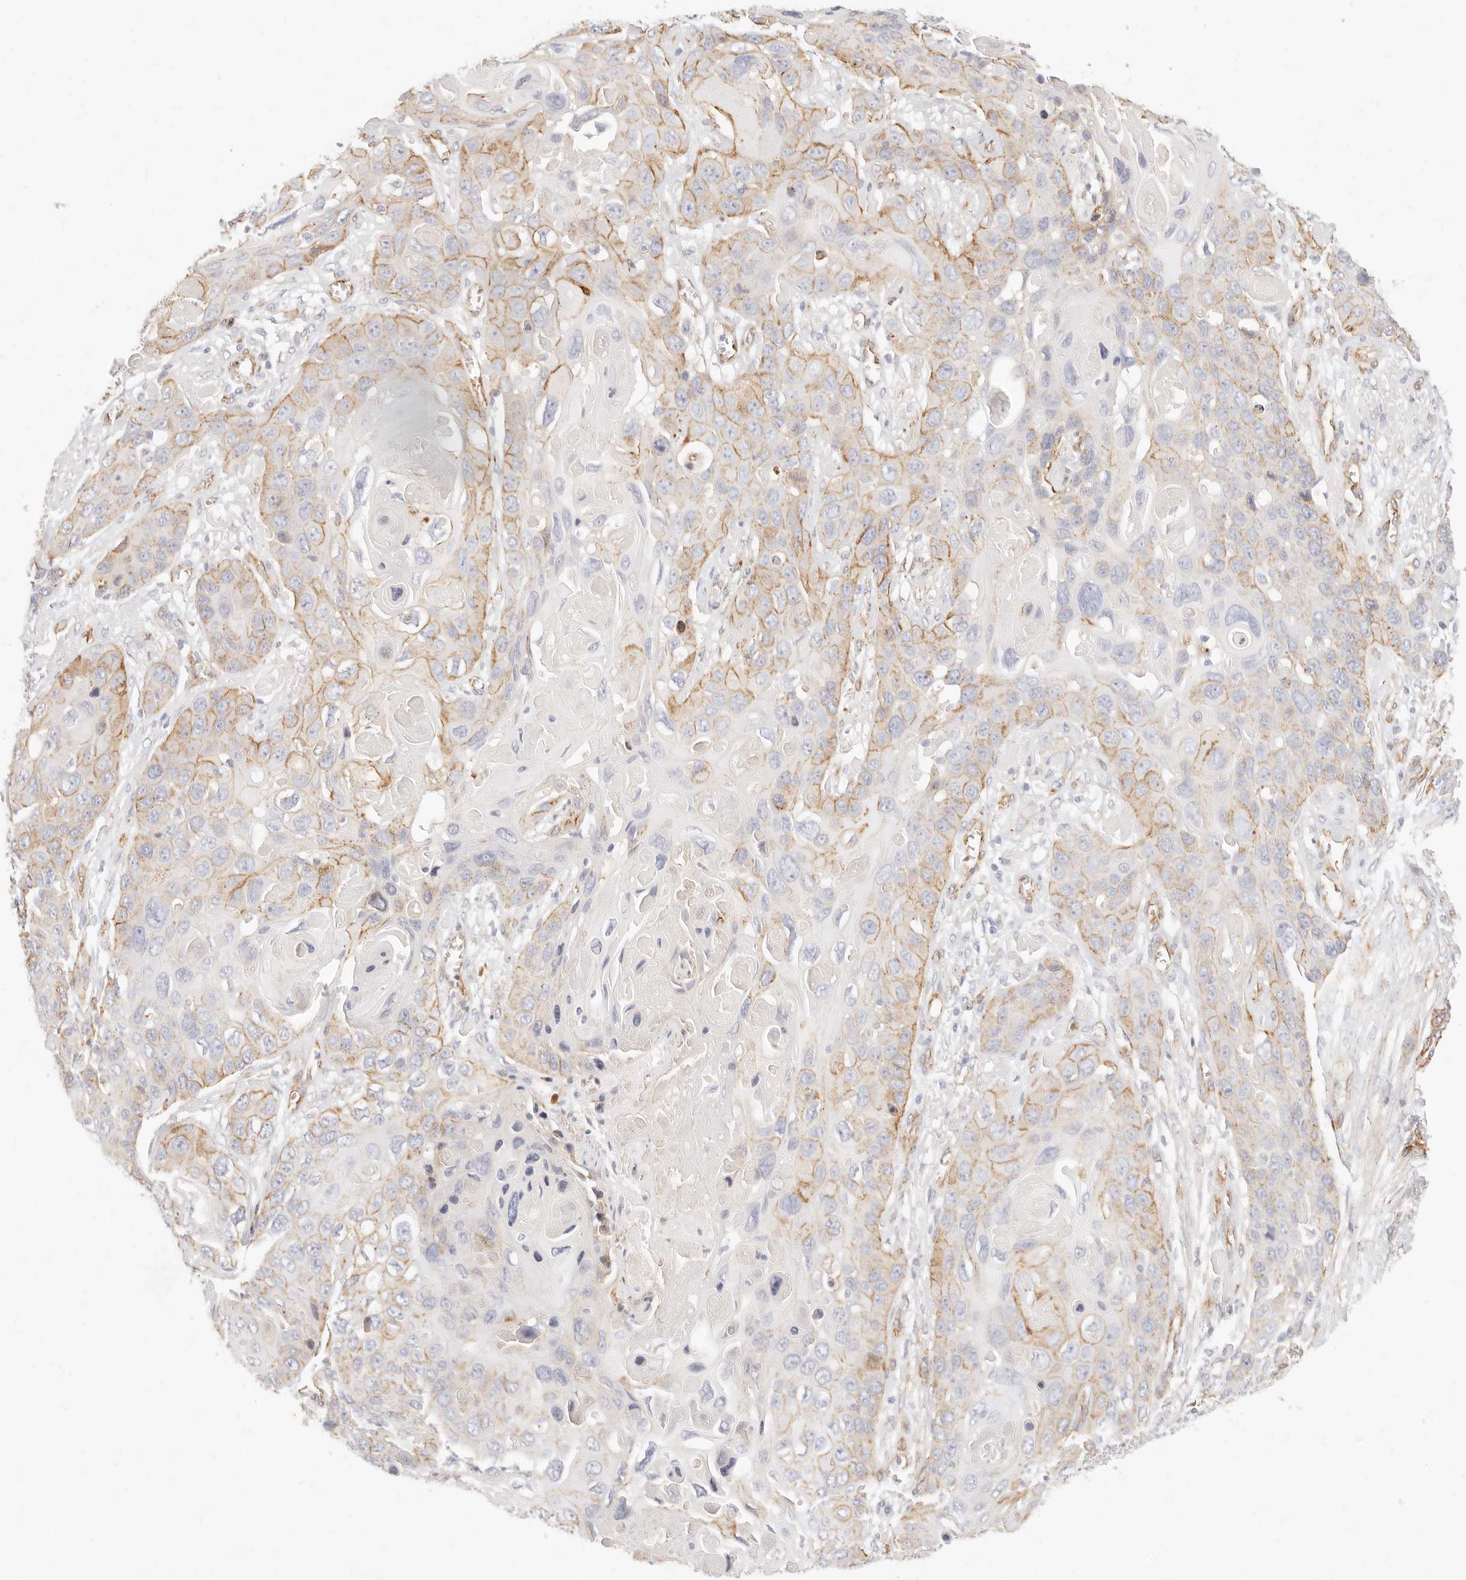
{"staining": {"intensity": "moderate", "quantity": "<25%", "location": "cytoplasmic/membranous"}, "tissue": "skin cancer", "cell_type": "Tumor cells", "image_type": "cancer", "snomed": [{"axis": "morphology", "description": "Squamous cell carcinoma, NOS"}, {"axis": "topography", "description": "Skin"}], "caption": "Immunohistochemistry (IHC) of skin squamous cell carcinoma reveals low levels of moderate cytoplasmic/membranous staining in approximately <25% of tumor cells.", "gene": "NUS1", "patient": {"sex": "male", "age": 55}}